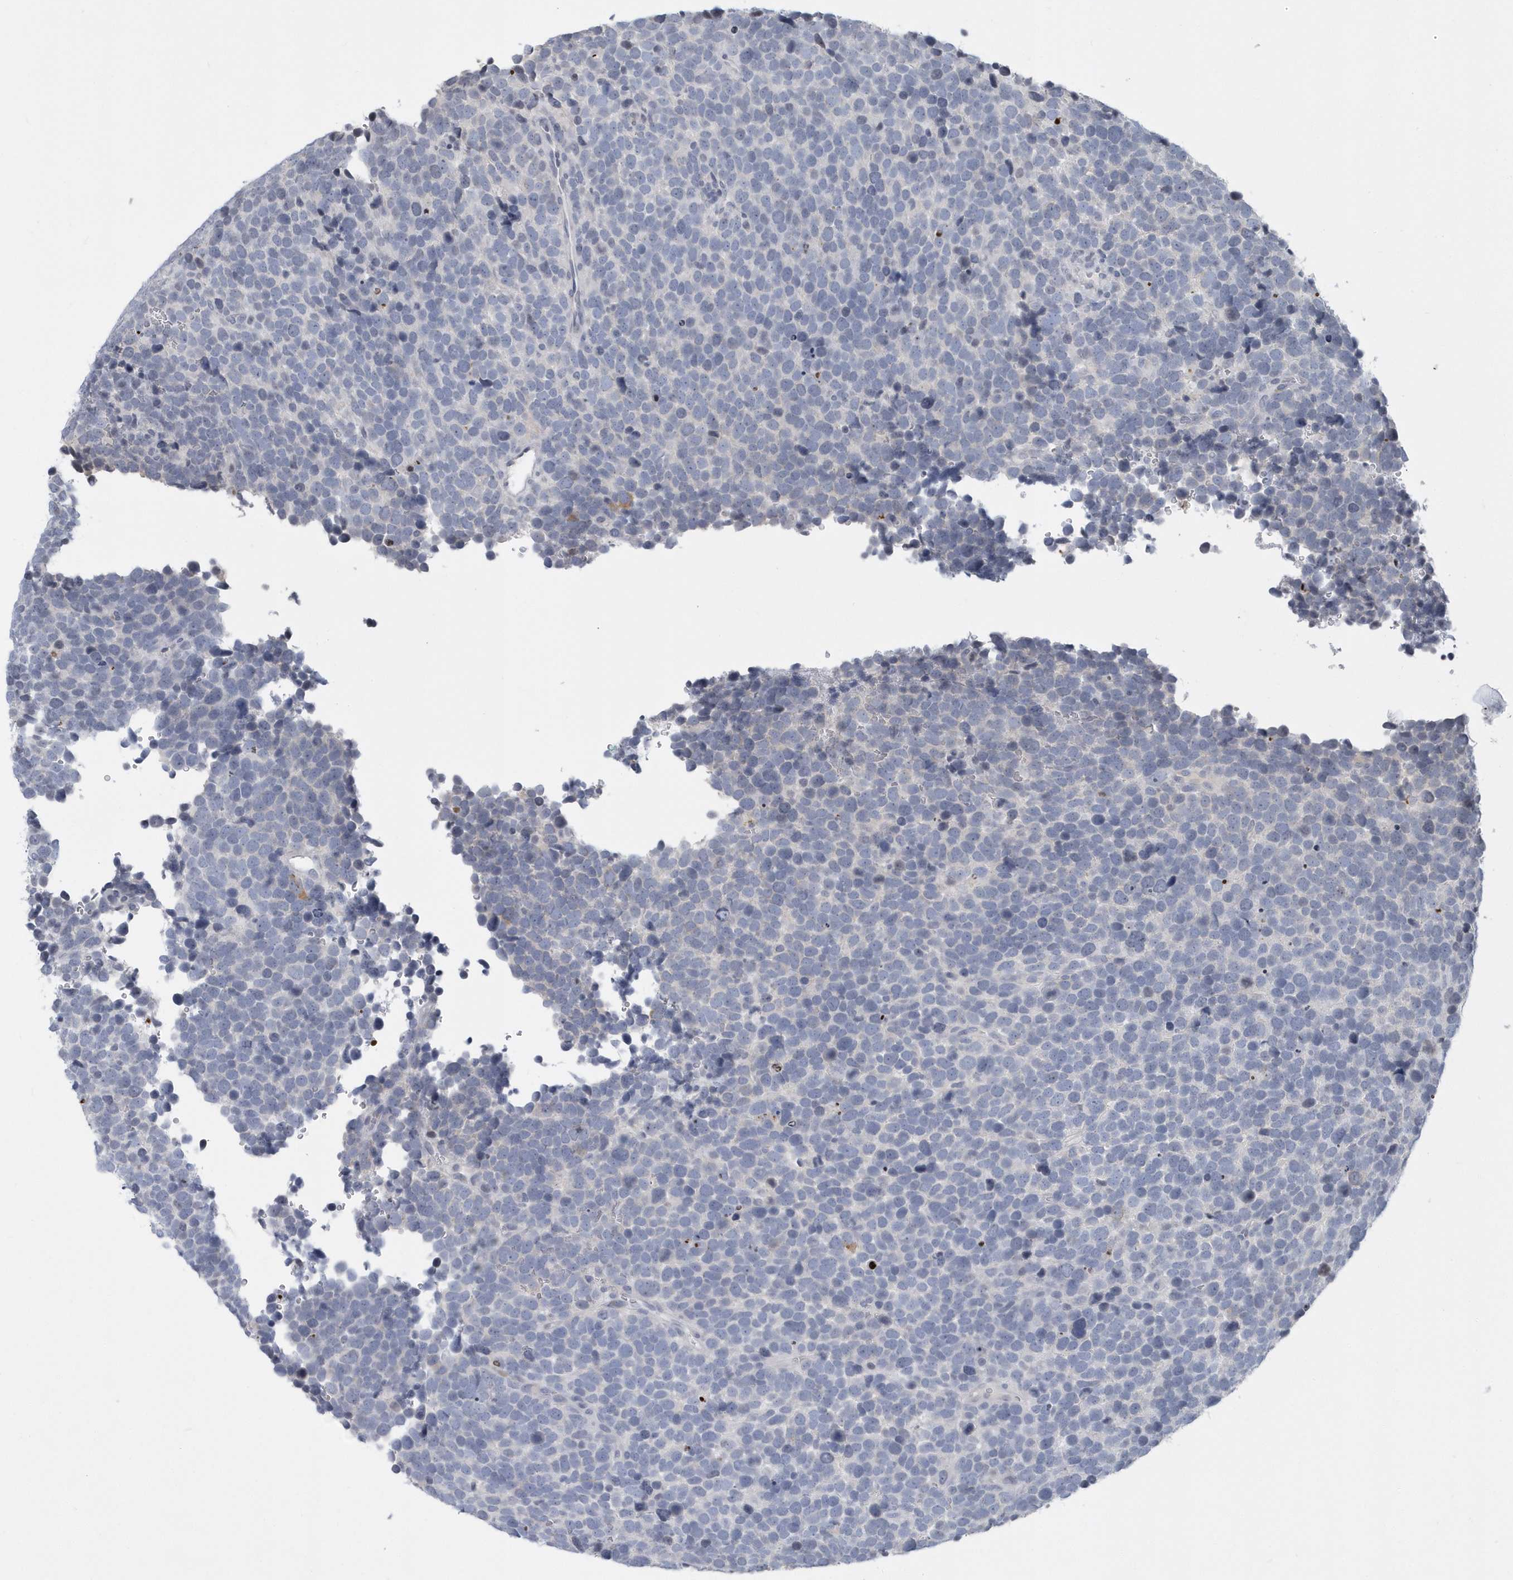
{"staining": {"intensity": "negative", "quantity": "none", "location": "none"}, "tissue": "urothelial cancer", "cell_type": "Tumor cells", "image_type": "cancer", "snomed": [{"axis": "morphology", "description": "Urothelial carcinoma, High grade"}, {"axis": "topography", "description": "Urinary bladder"}], "caption": "Human urothelial cancer stained for a protein using immunohistochemistry shows no positivity in tumor cells.", "gene": "VWA5B2", "patient": {"sex": "female", "age": 82}}